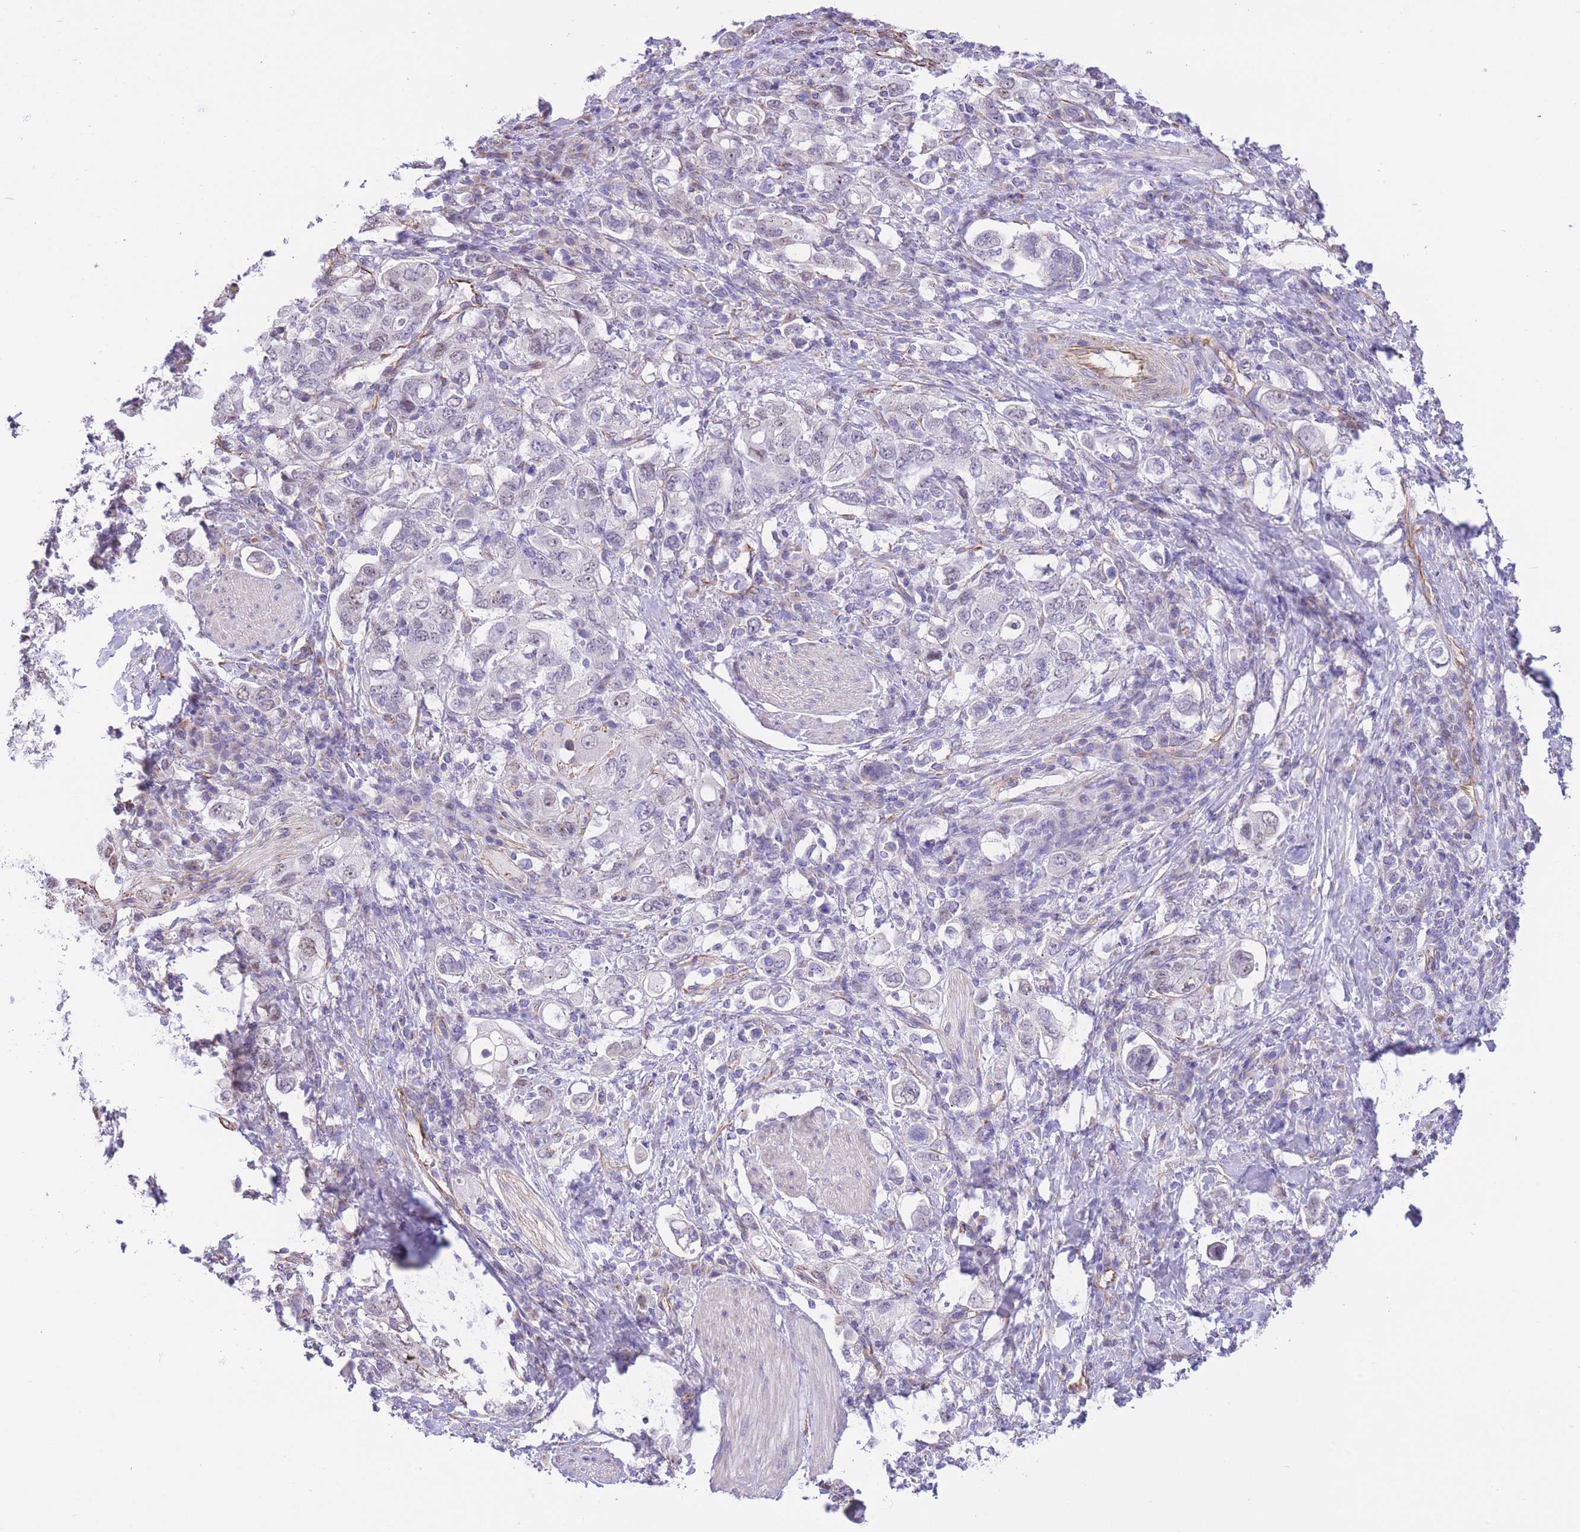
{"staining": {"intensity": "negative", "quantity": "none", "location": "none"}, "tissue": "stomach cancer", "cell_type": "Tumor cells", "image_type": "cancer", "snomed": [{"axis": "morphology", "description": "Adenocarcinoma, NOS"}, {"axis": "topography", "description": "Stomach, upper"}, {"axis": "topography", "description": "Stomach"}], "caption": "Immunohistochemistry (IHC) histopathology image of human stomach cancer (adenocarcinoma) stained for a protein (brown), which displays no positivity in tumor cells. (DAB (3,3'-diaminobenzidine) immunohistochemistry, high magnification).", "gene": "PSG8", "patient": {"sex": "male", "age": 62}}